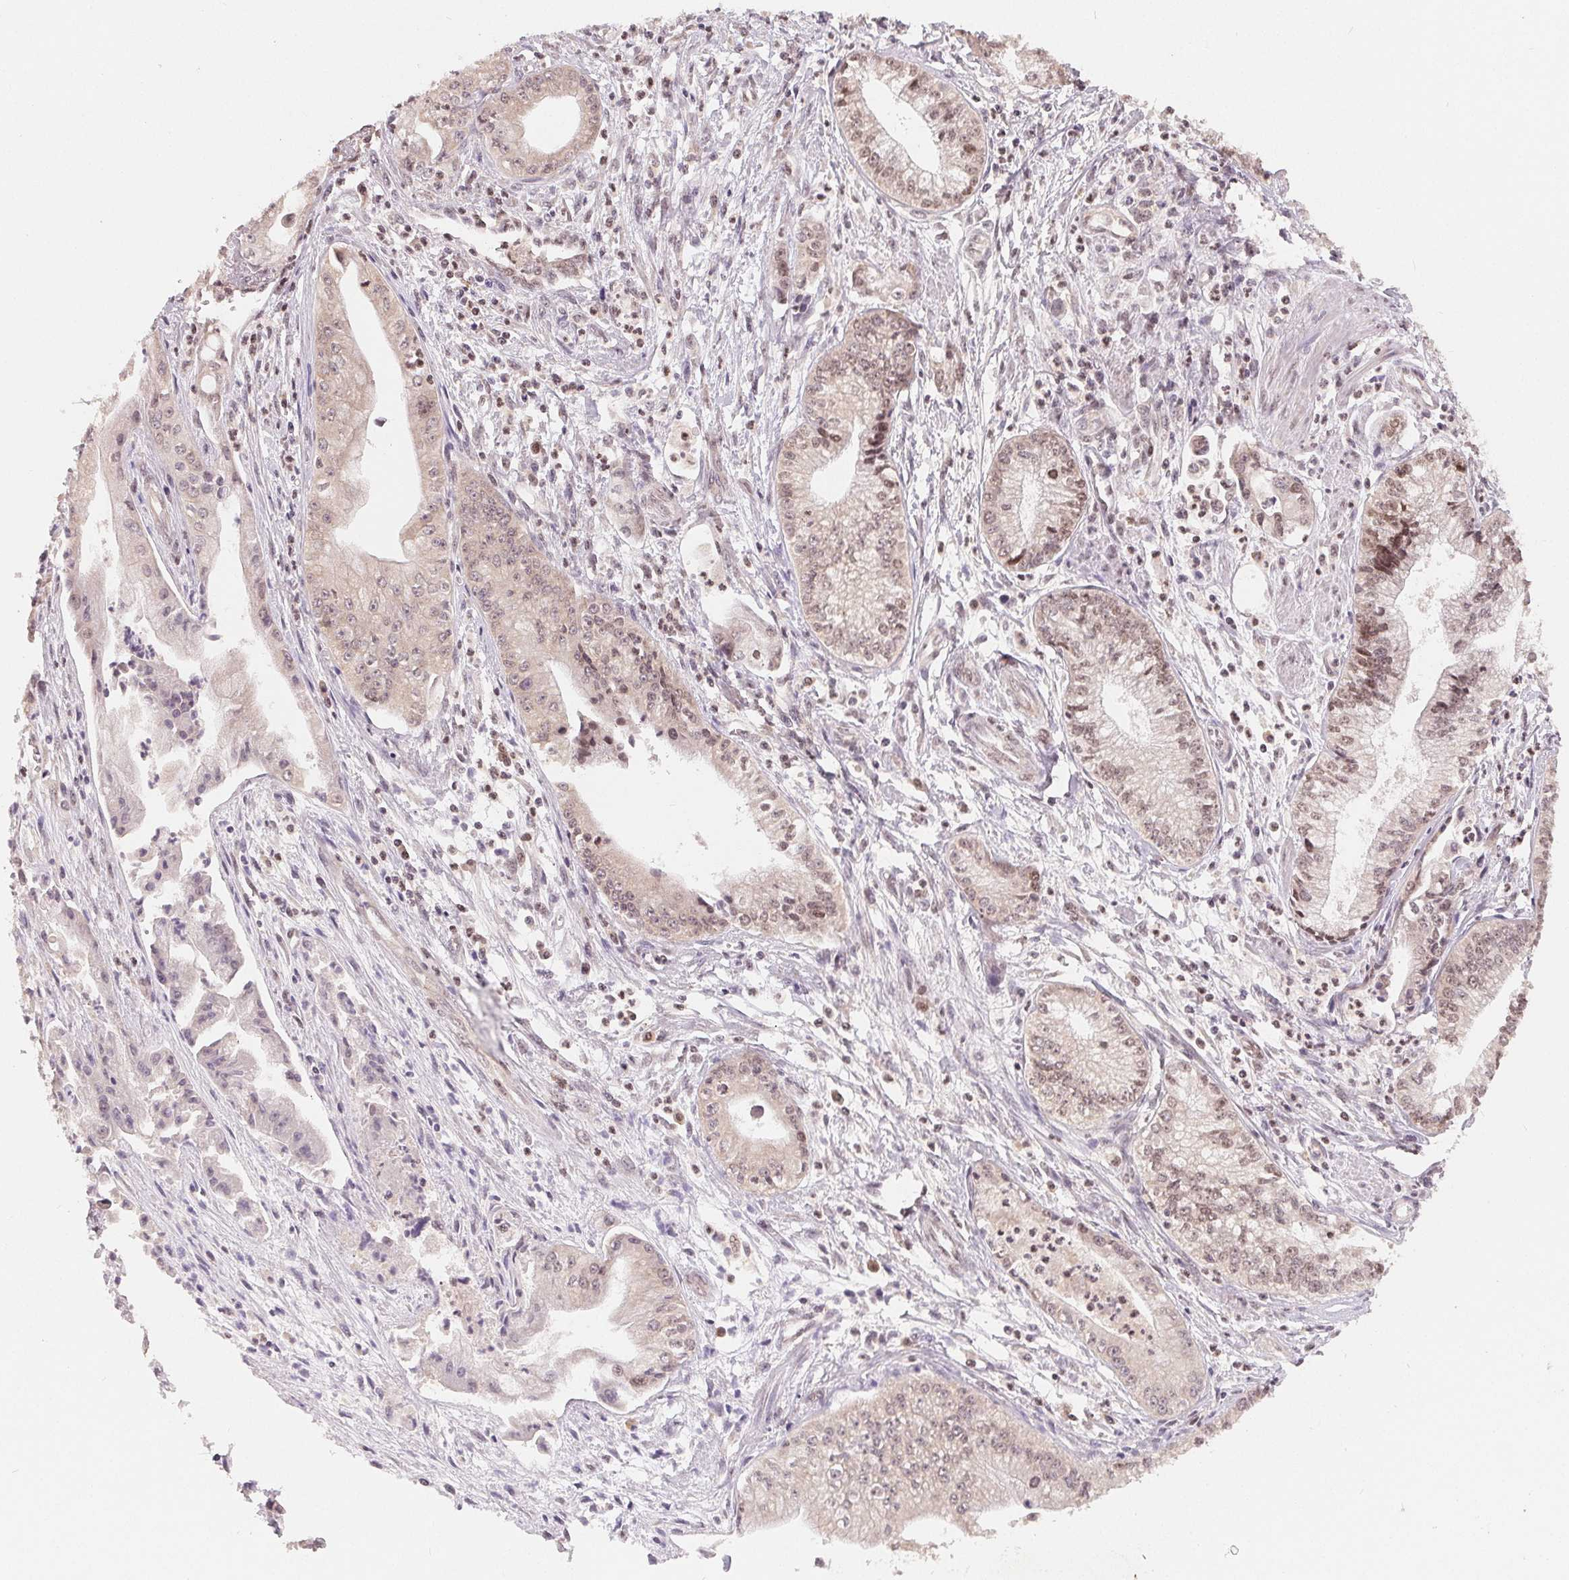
{"staining": {"intensity": "weak", "quantity": "25%-75%", "location": "nuclear"}, "tissue": "pancreatic cancer", "cell_type": "Tumor cells", "image_type": "cancer", "snomed": [{"axis": "morphology", "description": "Adenocarcinoma, NOS"}, {"axis": "topography", "description": "Pancreas"}], "caption": "Protein expression analysis of pancreatic cancer (adenocarcinoma) reveals weak nuclear positivity in about 25%-75% of tumor cells. (Brightfield microscopy of DAB IHC at high magnification).", "gene": "HMGN3", "patient": {"sex": "female", "age": 65}}